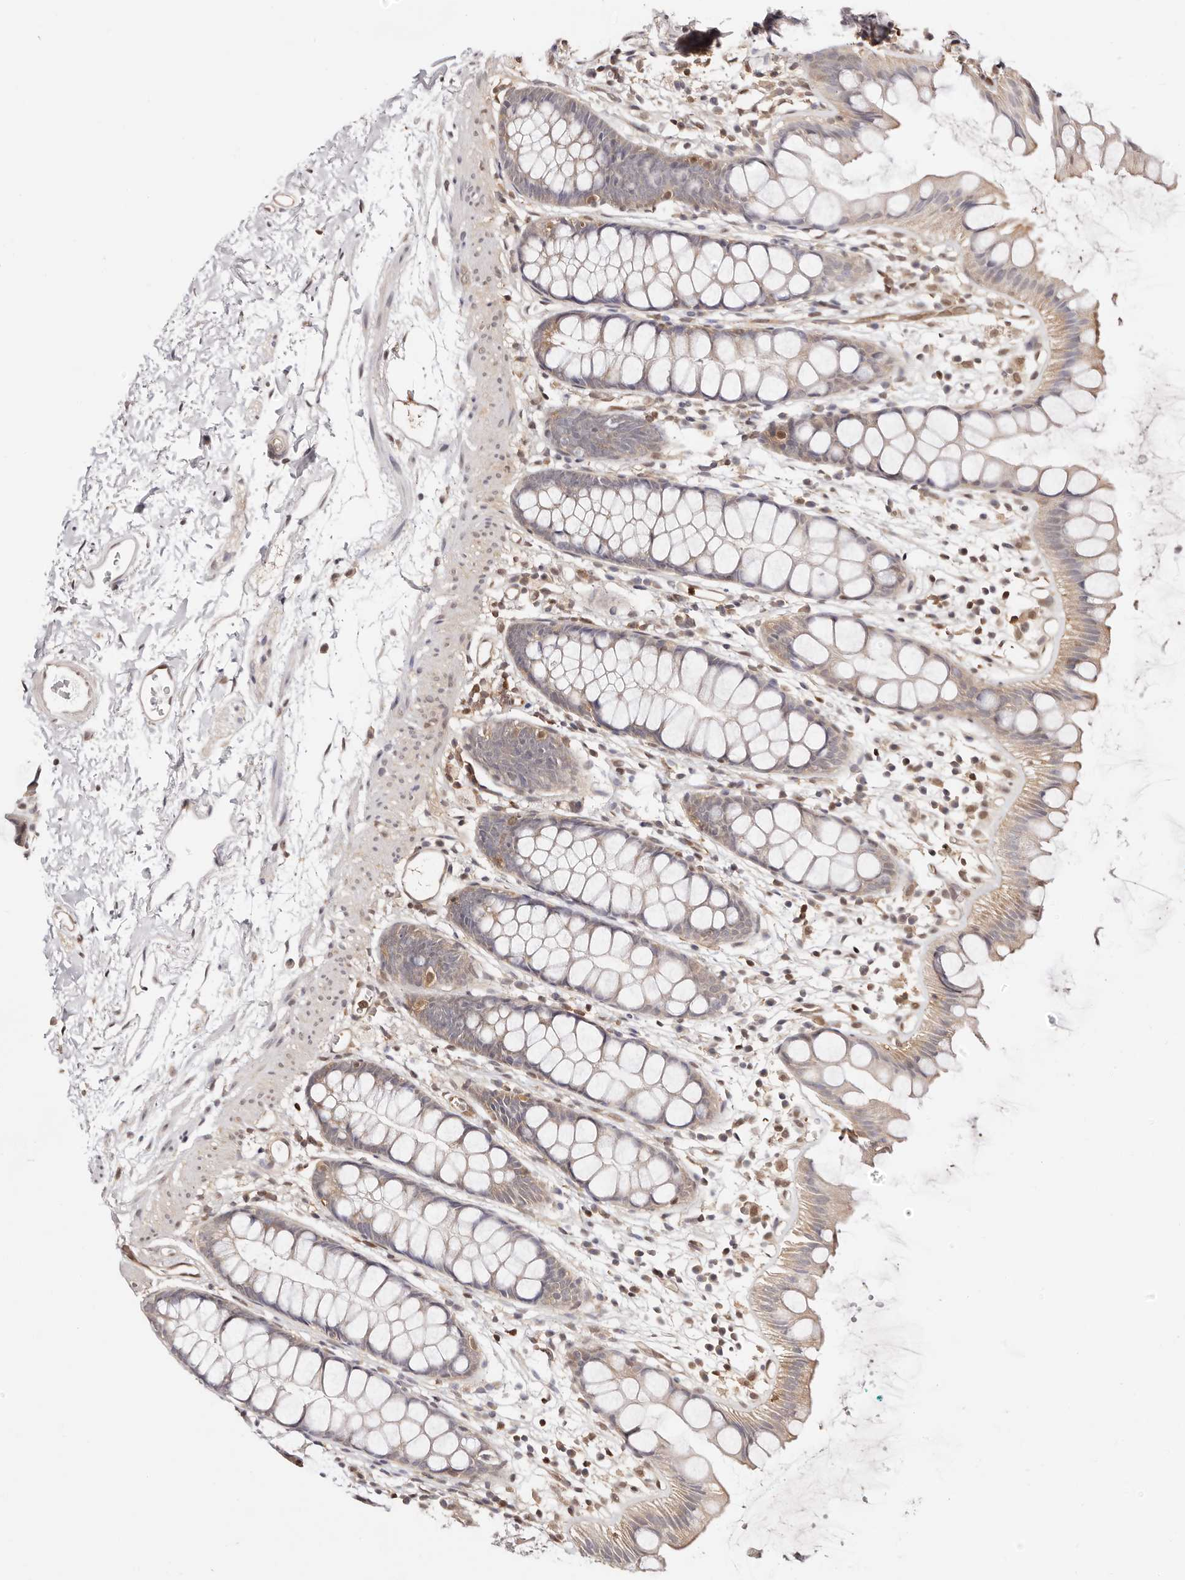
{"staining": {"intensity": "weak", "quantity": ">75%", "location": "cytoplasmic/membranous"}, "tissue": "rectum", "cell_type": "Glandular cells", "image_type": "normal", "snomed": [{"axis": "morphology", "description": "Normal tissue, NOS"}, {"axis": "topography", "description": "Rectum"}], "caption": "Normal rectum displays weak cytoplasmic/membranous positivity in about >75% of glandular cells, visualized by immunohistochemistry.", "gene": "STAT5A", "patient": {"sex": "female", "age": 65}}